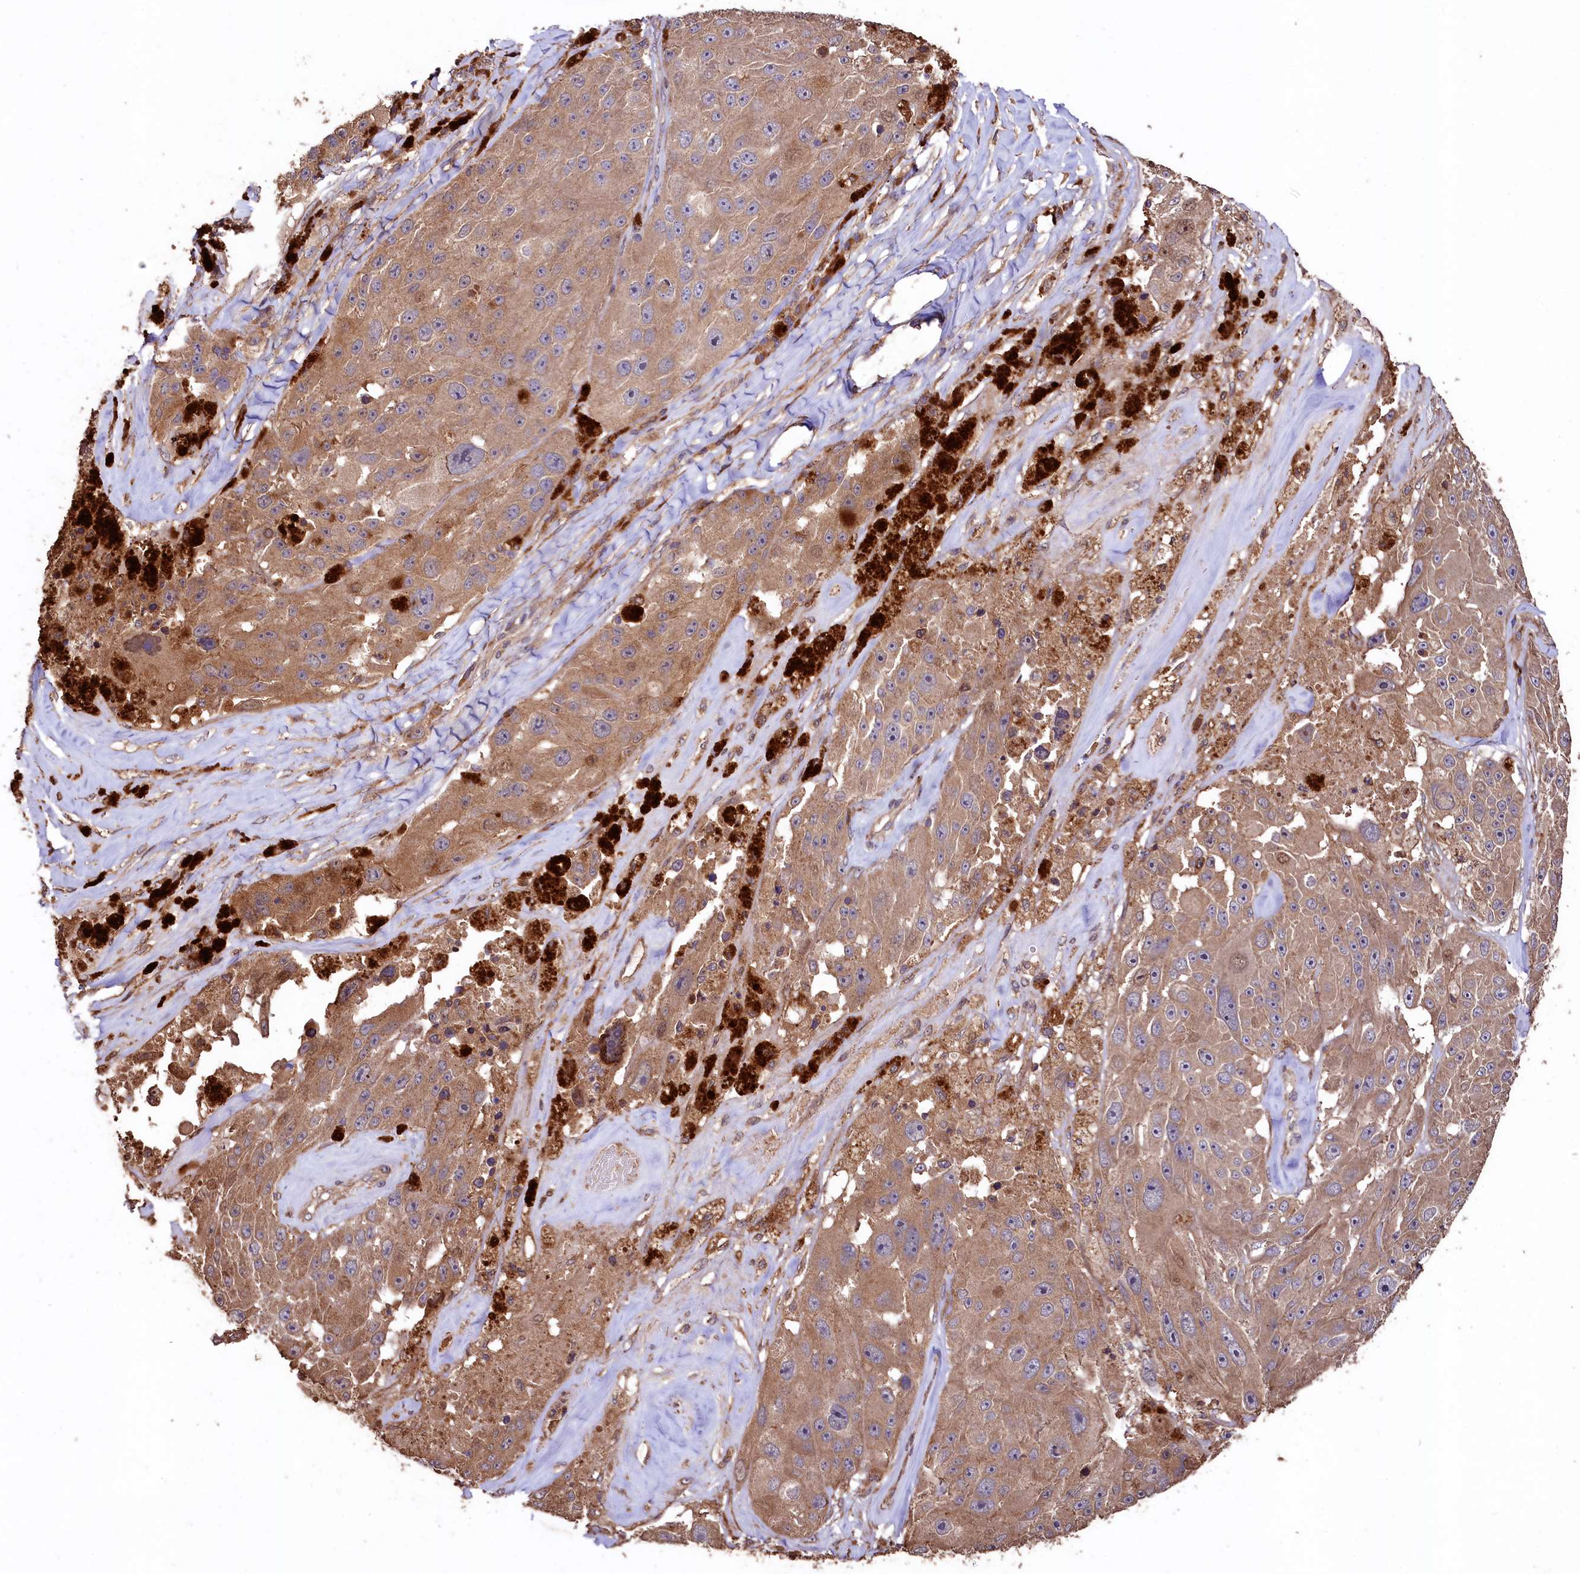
{"staining": {"intensity": "weak", "quantity": ">75%", "location": "cytoplasmic/membranous"}, "tissue": "melanoma", "cell_type": "Tumor cells", "image_type": "cancer", "snomed": [{"axis": "morphology", "description": "Malignant melanoma, Metastatic site"}, {"axis": "topography", "description": "Lymph node"}], "caption": "High-magnification brightfield microscopy of malignant melanoma (metastatic site) stained with DAB (brown) and counterstained with hematoxylin (blue). tumor cells exhibit weak cytoplasmic/membranous expression is seen in about>75% of cells. The staining is performed using DAB (3,3'-diaminobenzidine) brown chromogen to label protein expression. The nuclei are counter-stained blue using hematoxylin.", "gene": "TMEM98", "patient": {"sex": "male", "age": 62}}